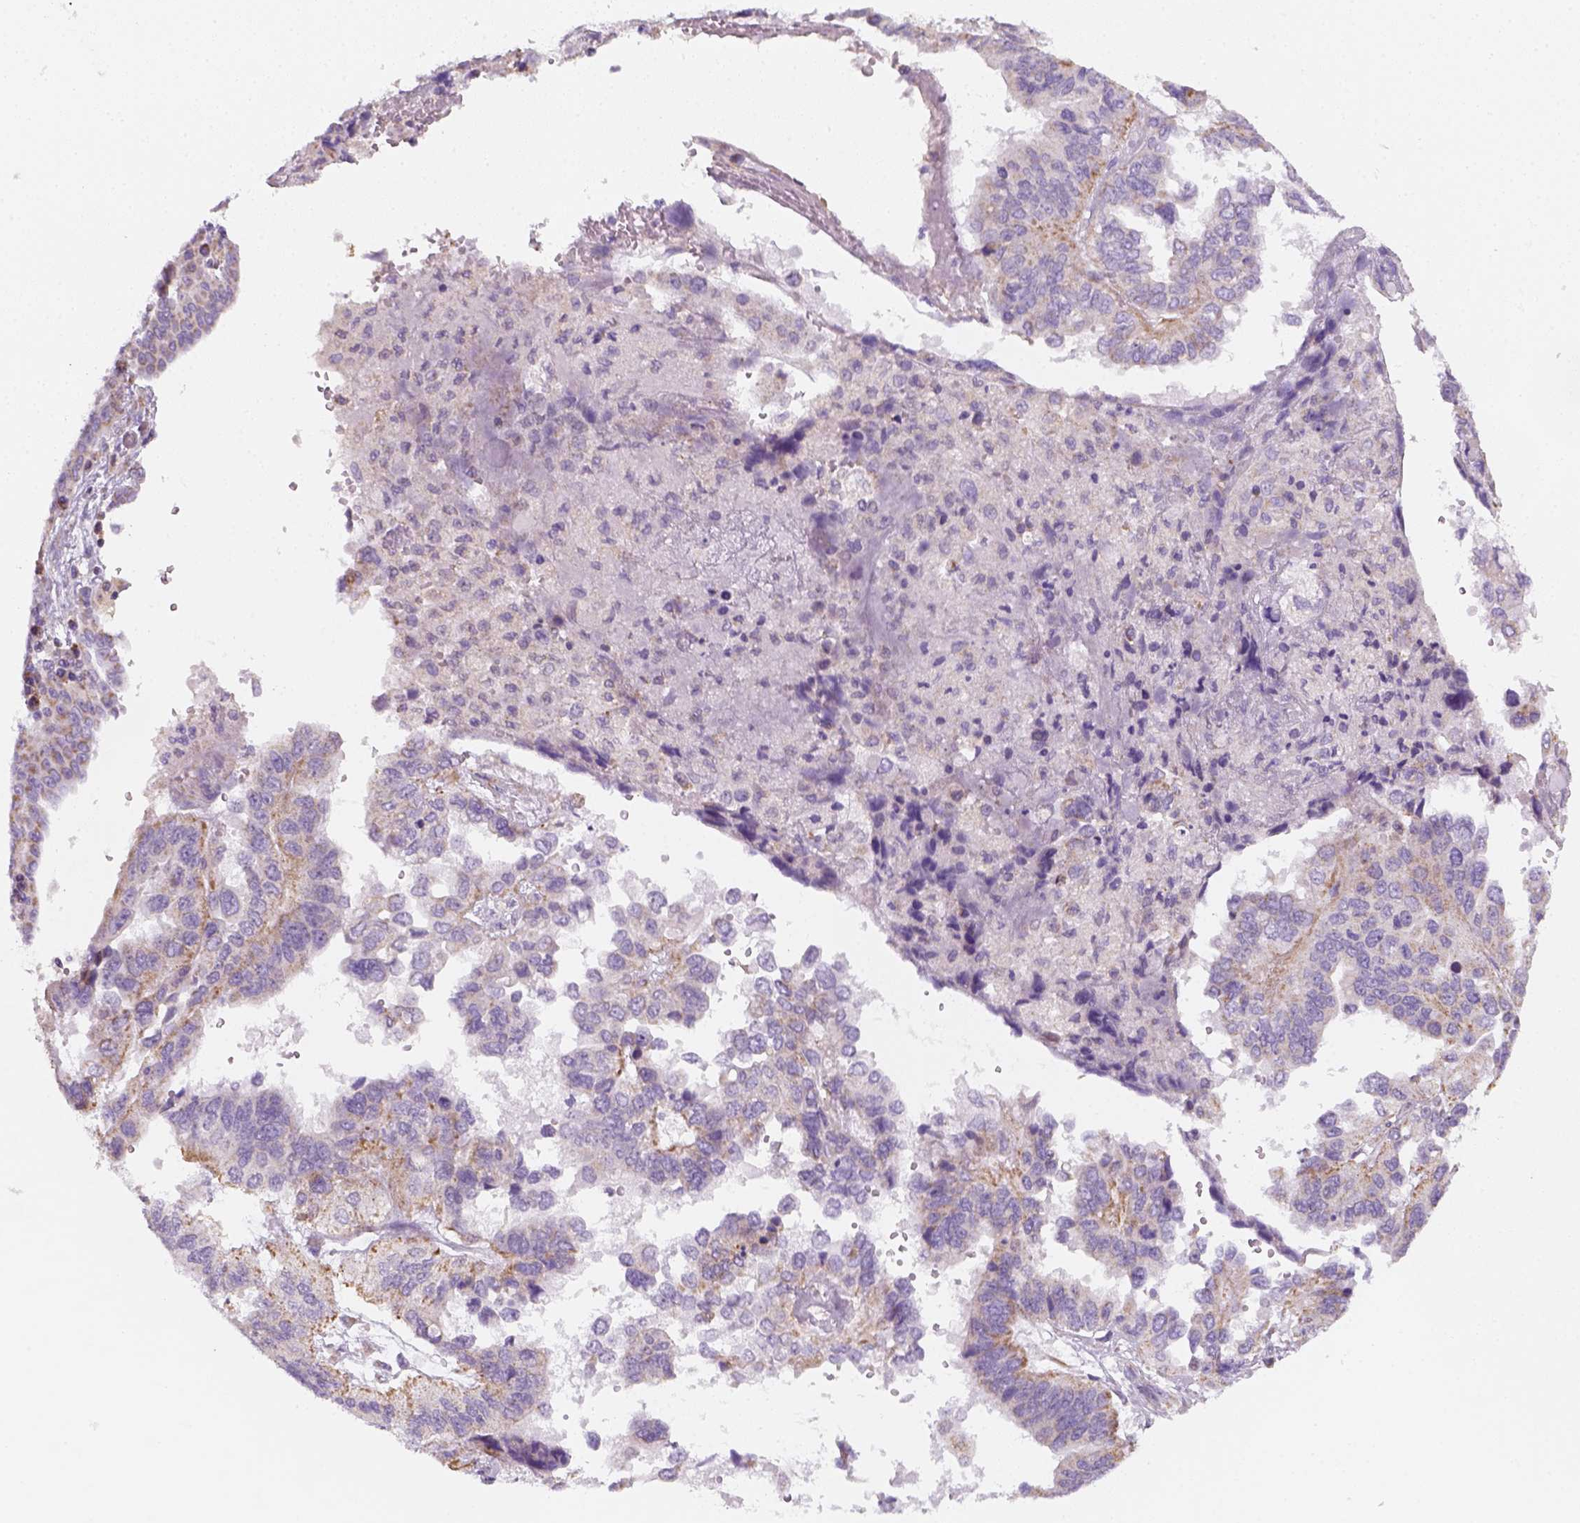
{"staining": {"intensity": "negative", "quantity": "none", "location": "none"}, "tissue": "ovarian cancer", "cell_type": "Tumor cells", "image_type": "cancer", "snomed": [{"axis": "morphology", "description": "Cystadenocarcinoma, serous, NOS"}, {"axis": "topography", "description": "Ovary"}], "caption": "High power microscopy histopathology image of an immunohistochemistry (IHC) photomicrograph of ovarian cancer (serous cystadenocarcinoma), revealing no significant expression in tumor cells.", "gene": "AWAT2", "patient": {"sex": "female", "age": 79}}